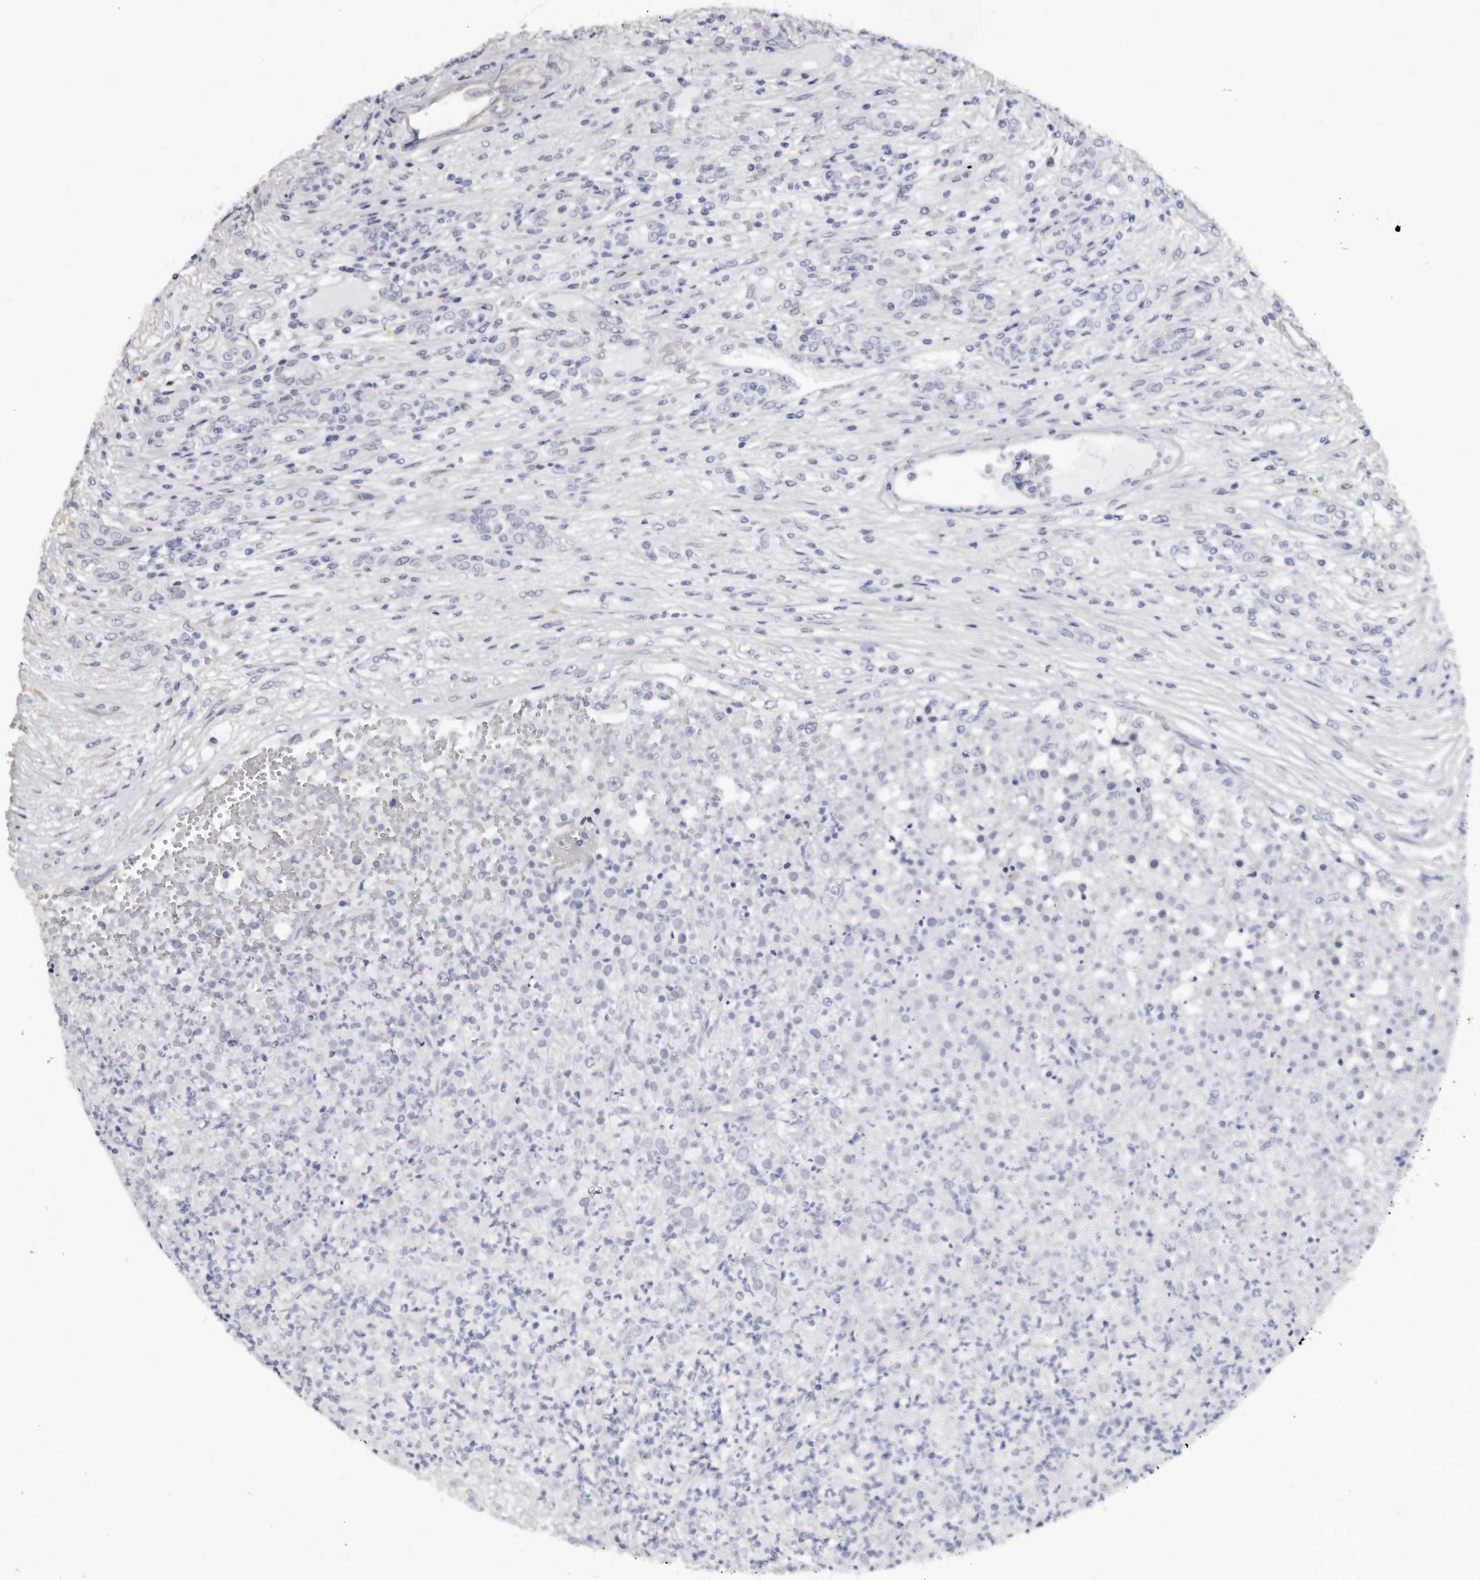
{"staining": {"intensity": "negative", "quantity": "none", "location": "none"}, "tissue": "renal cancer", "cell_type": "Tumor cells", "image_type": "cancer", "snomed": [{"axis": "morphology", "description": "Adenocarcinoma, NOS"}, {"axis": "topography", "description": "Kidney"}], "caption": "Tumor cells show no significant staining in renal cancer.", "gene": "KHDRBS2", "patient": {"sex": "female", "age": 54}}